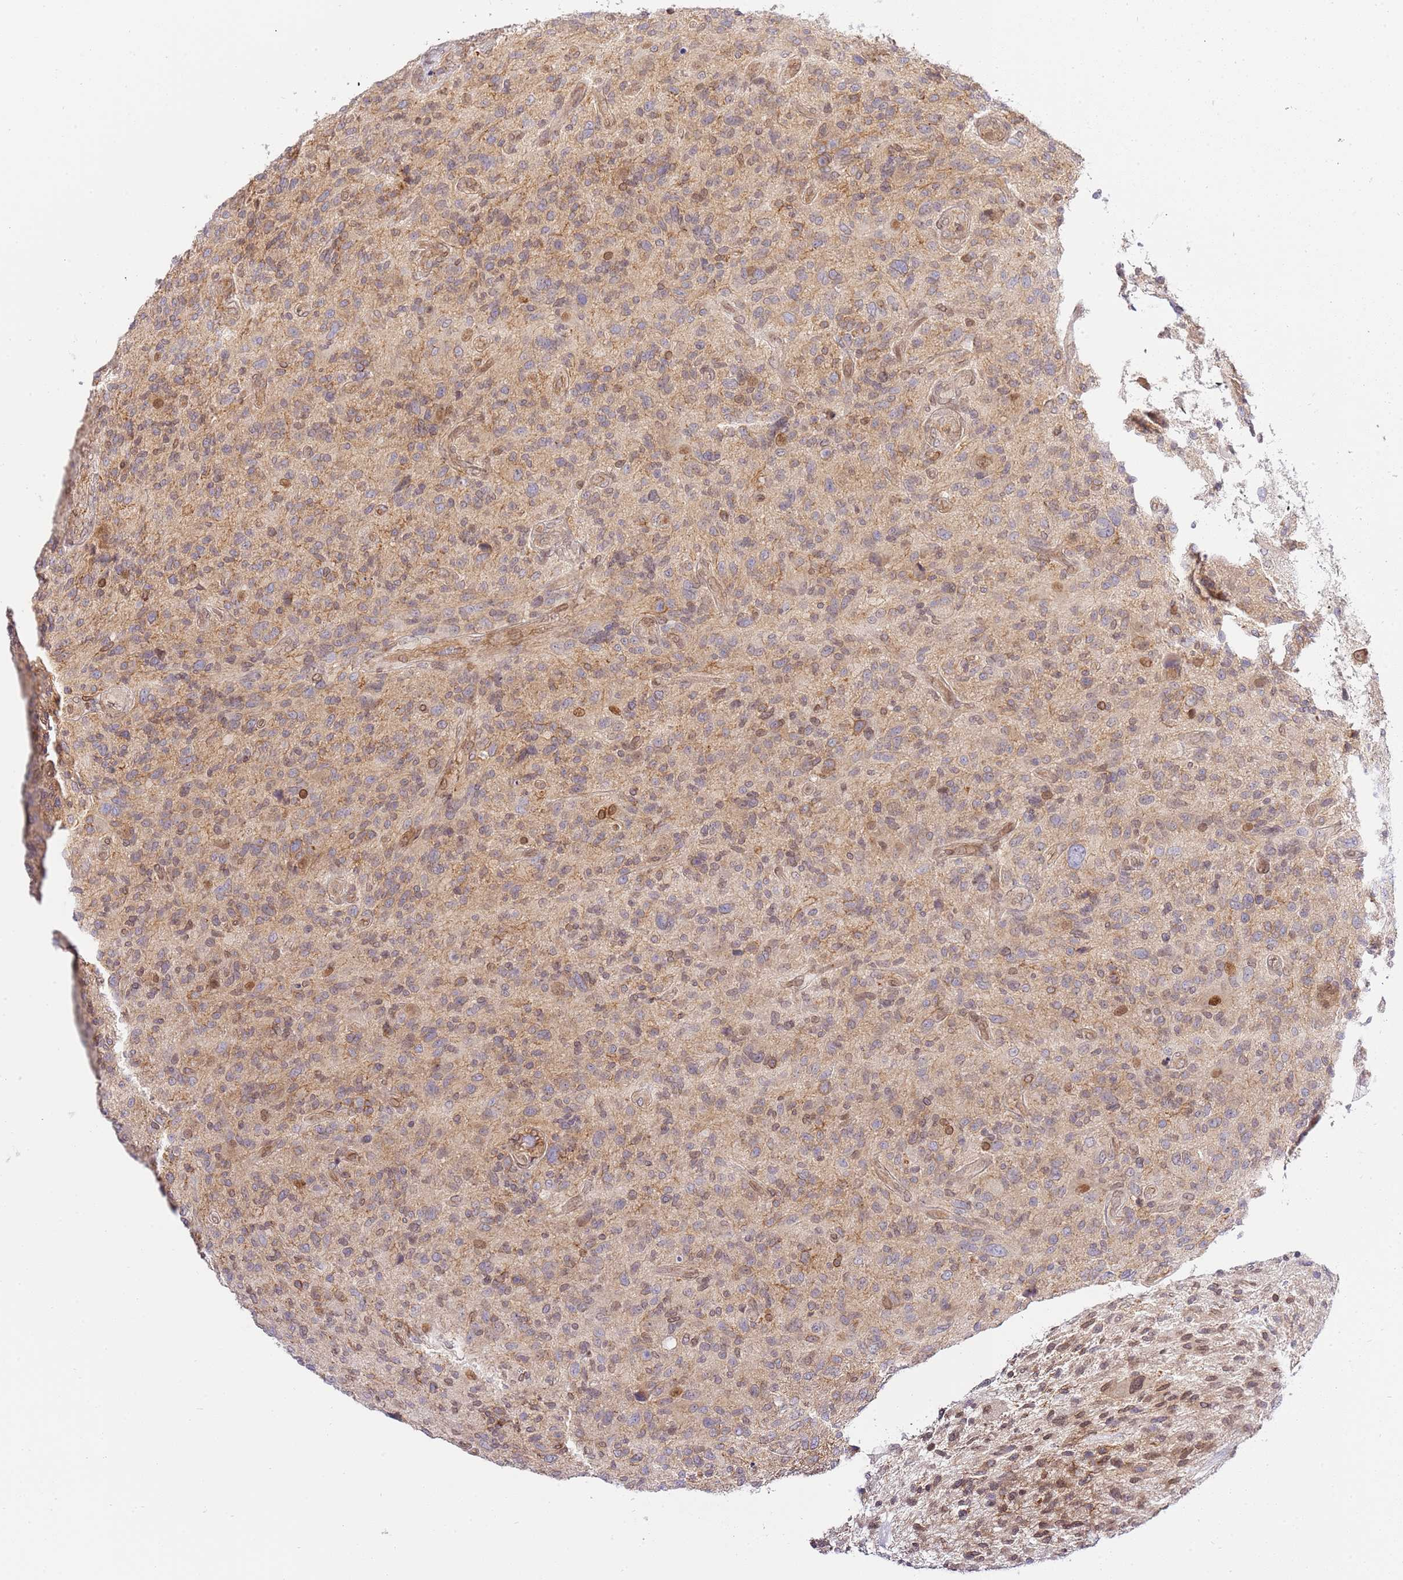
{"staining": {"intensity": "weak", "quantity": "25%-75%", "location": "cytoplasmic/membranous"}, "tissue": "glioma", "cell_type": "Tumor cells", "image_type": "cancer", "snomed": [{"axis": "morphology", "description": "Glioma, malignant, High grade"}, {"axis": "topography", "description": "Brain"}], "caption": "A micrograph showing weak cytoplasmic/membranous positivity in approximately 25%-75% of tumor cells in high-grade glioma (malignant), as visualized by brown immunohistochemical staining.", "gene": "TRIM37", "patient": {"sex": "male", "age": 47}}